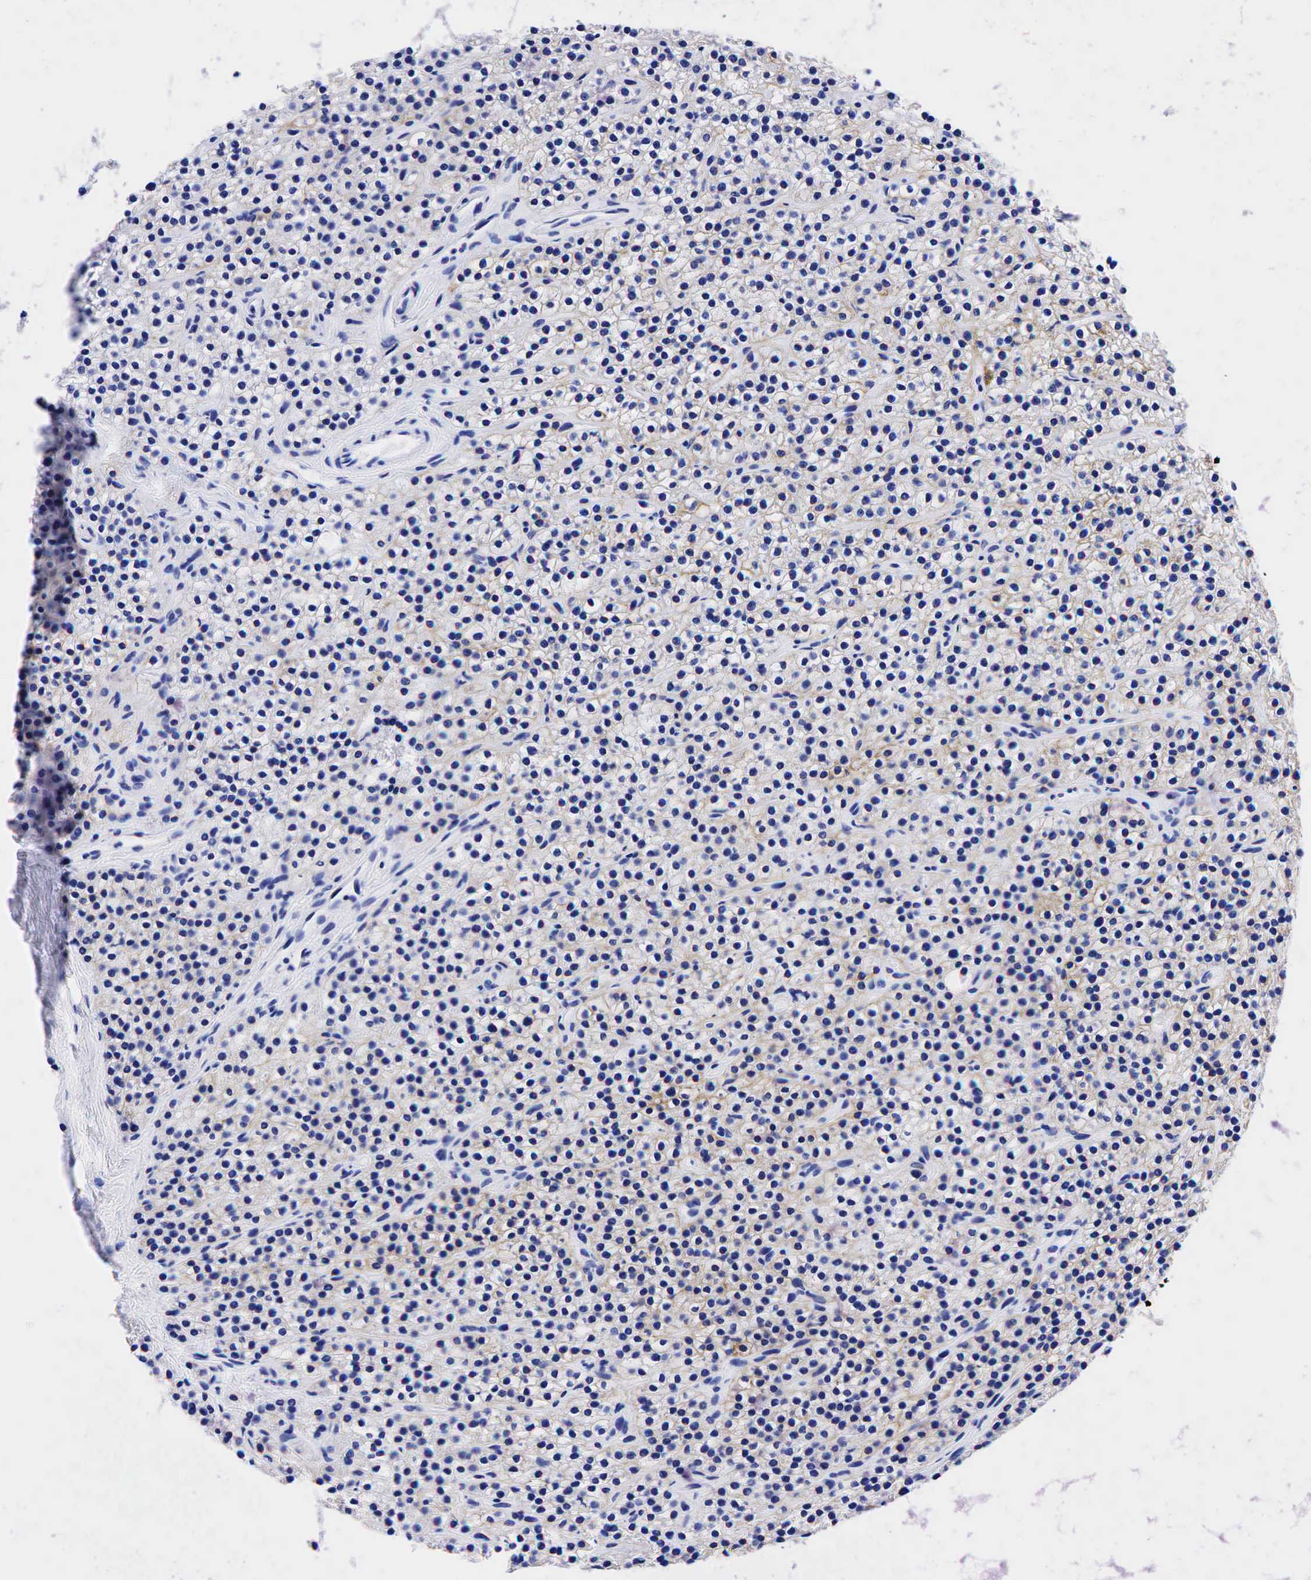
{"staining": {"intensity": "weak", "quantity": ">75%", "location": "cytoplasmic/membranous"}, "tissue": "parathyroid gland", "cell_type": "Glandular cells", "image_type": "normal", "snomed": [{"axis": "morphology", "description": "Normal tissue, NOS"}, {"axis": "topography", "description": "Parathyroid gland"}], "caption": "High-power microscopy captured an immunohistochemistry (IHC) micrograph of unremarkable parathyroid gland, revealing weak cytoplasmic/membranous staining in approximately >75% of glandular cells.", "gene": "KRT19", "patient": {"sex": "female", "age": 54}}